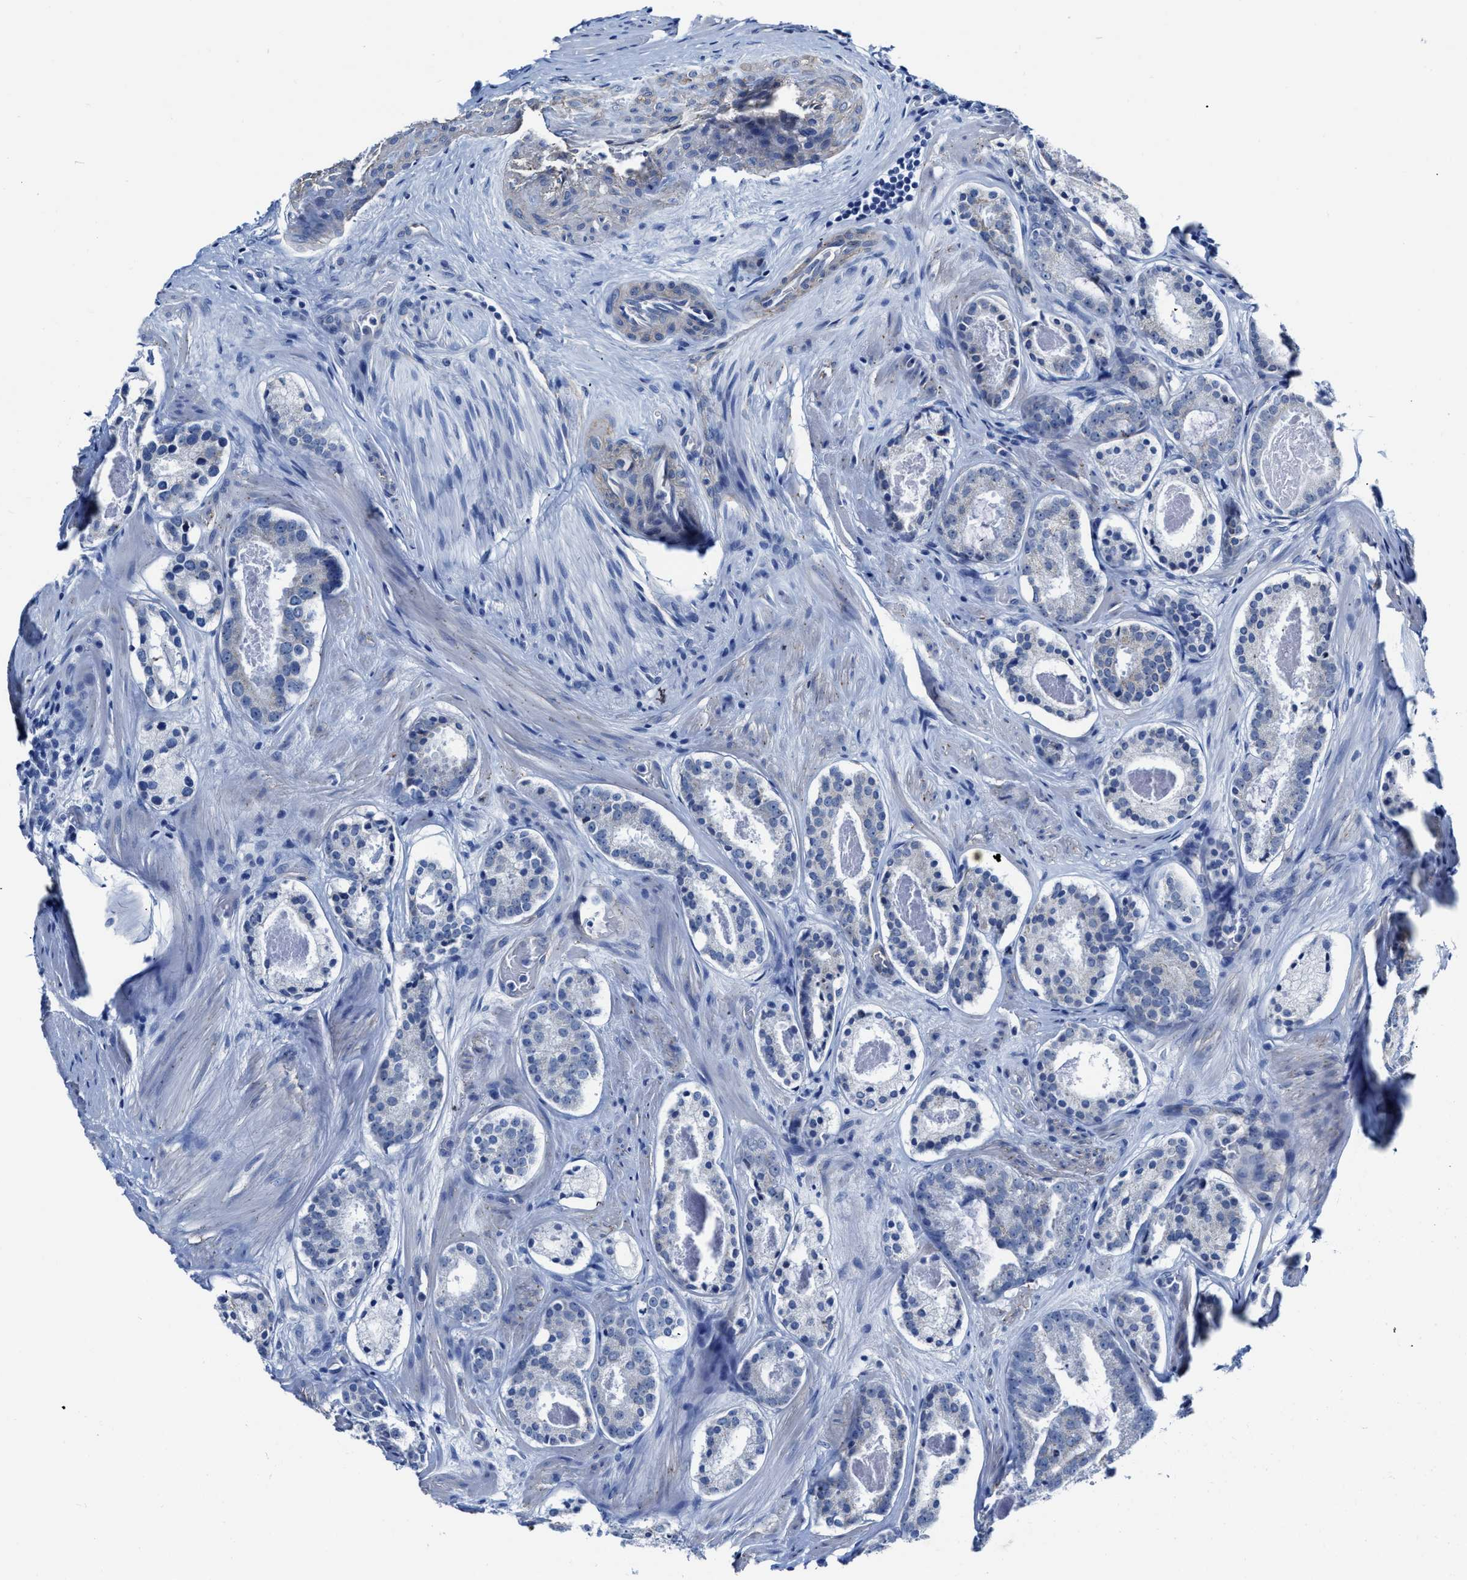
{"staining": {"intensity": "negative", "quantity": "none", "location": "none"}, "tissue": "prostate cancer", "cell_type": "Tumor cells", "image_type": "cancer", "snomed": [{"axis": "morphology", "description": "Adenocarcinoma, Low grade"}, {"axis": "topography", "description": "Prostate"}], "caption": "Photomicrograph shows no protein positivity in tumor cells of prostate low-grade adenocarcinoma tissue.", "gene": "KCNMB3", "patient": {"sex": "male", "age": 69}}